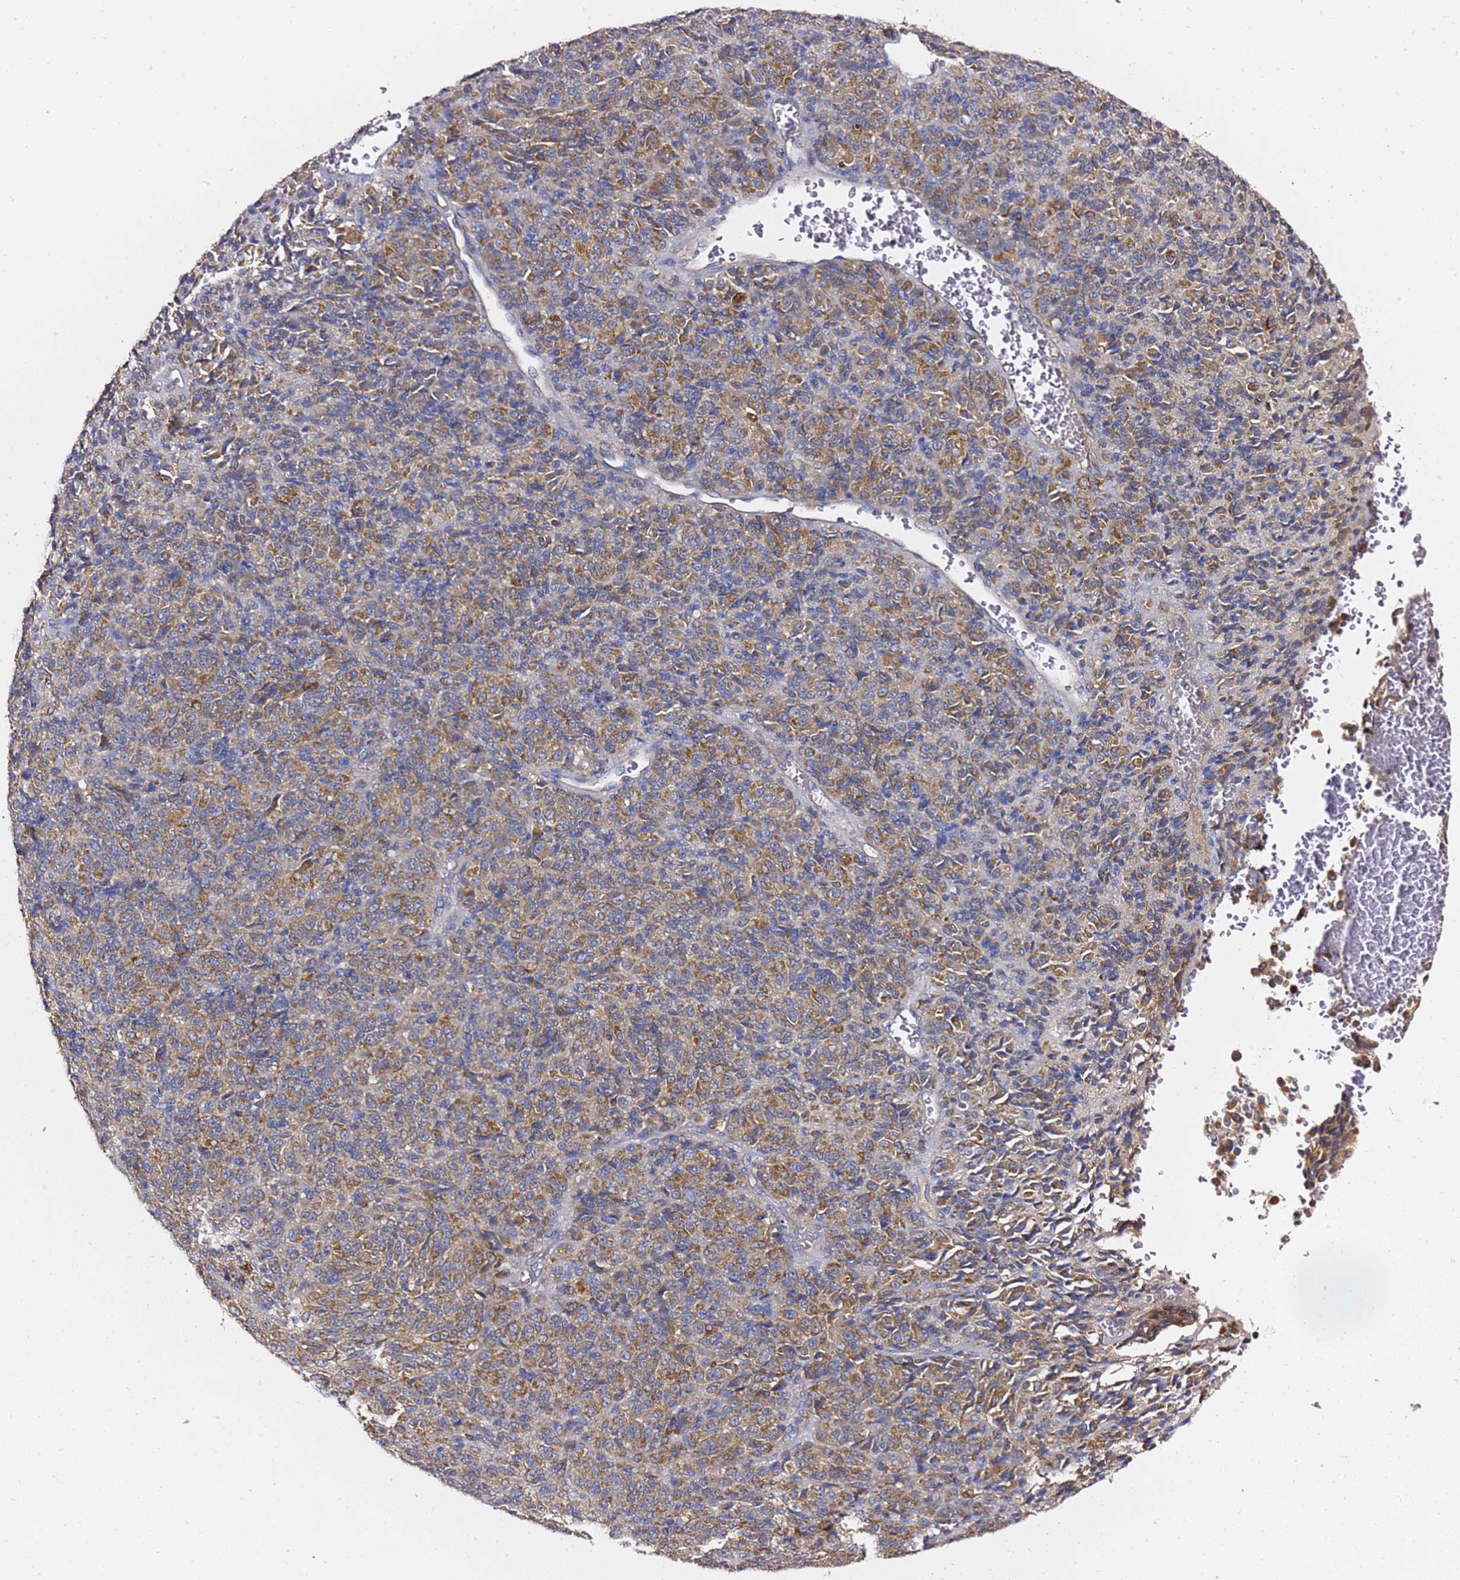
{"staining": {"intensity": "moderate", "quantity": ">75%", "location": "cytoplasmic/membranous"}, "tissue": "melanoma", "cell_type": "Tumor cells", "image_type": "cancer", "snomed": [{"axis": "morphology", "description": "Malignant melanoma, Metastatic site"}, {"axis": "topography", "description": "Brain"}], "caption": "IHC of malignant melanoma (metastatic site) reveals medium levels of moderate cytoplasmic/membranous positivity in about >75% of tumor cells. (DAB IHC with brightfield microscopy, high magnification).", "gene": "C19orf12", "patient": {"sex": "female", "age": 56}}